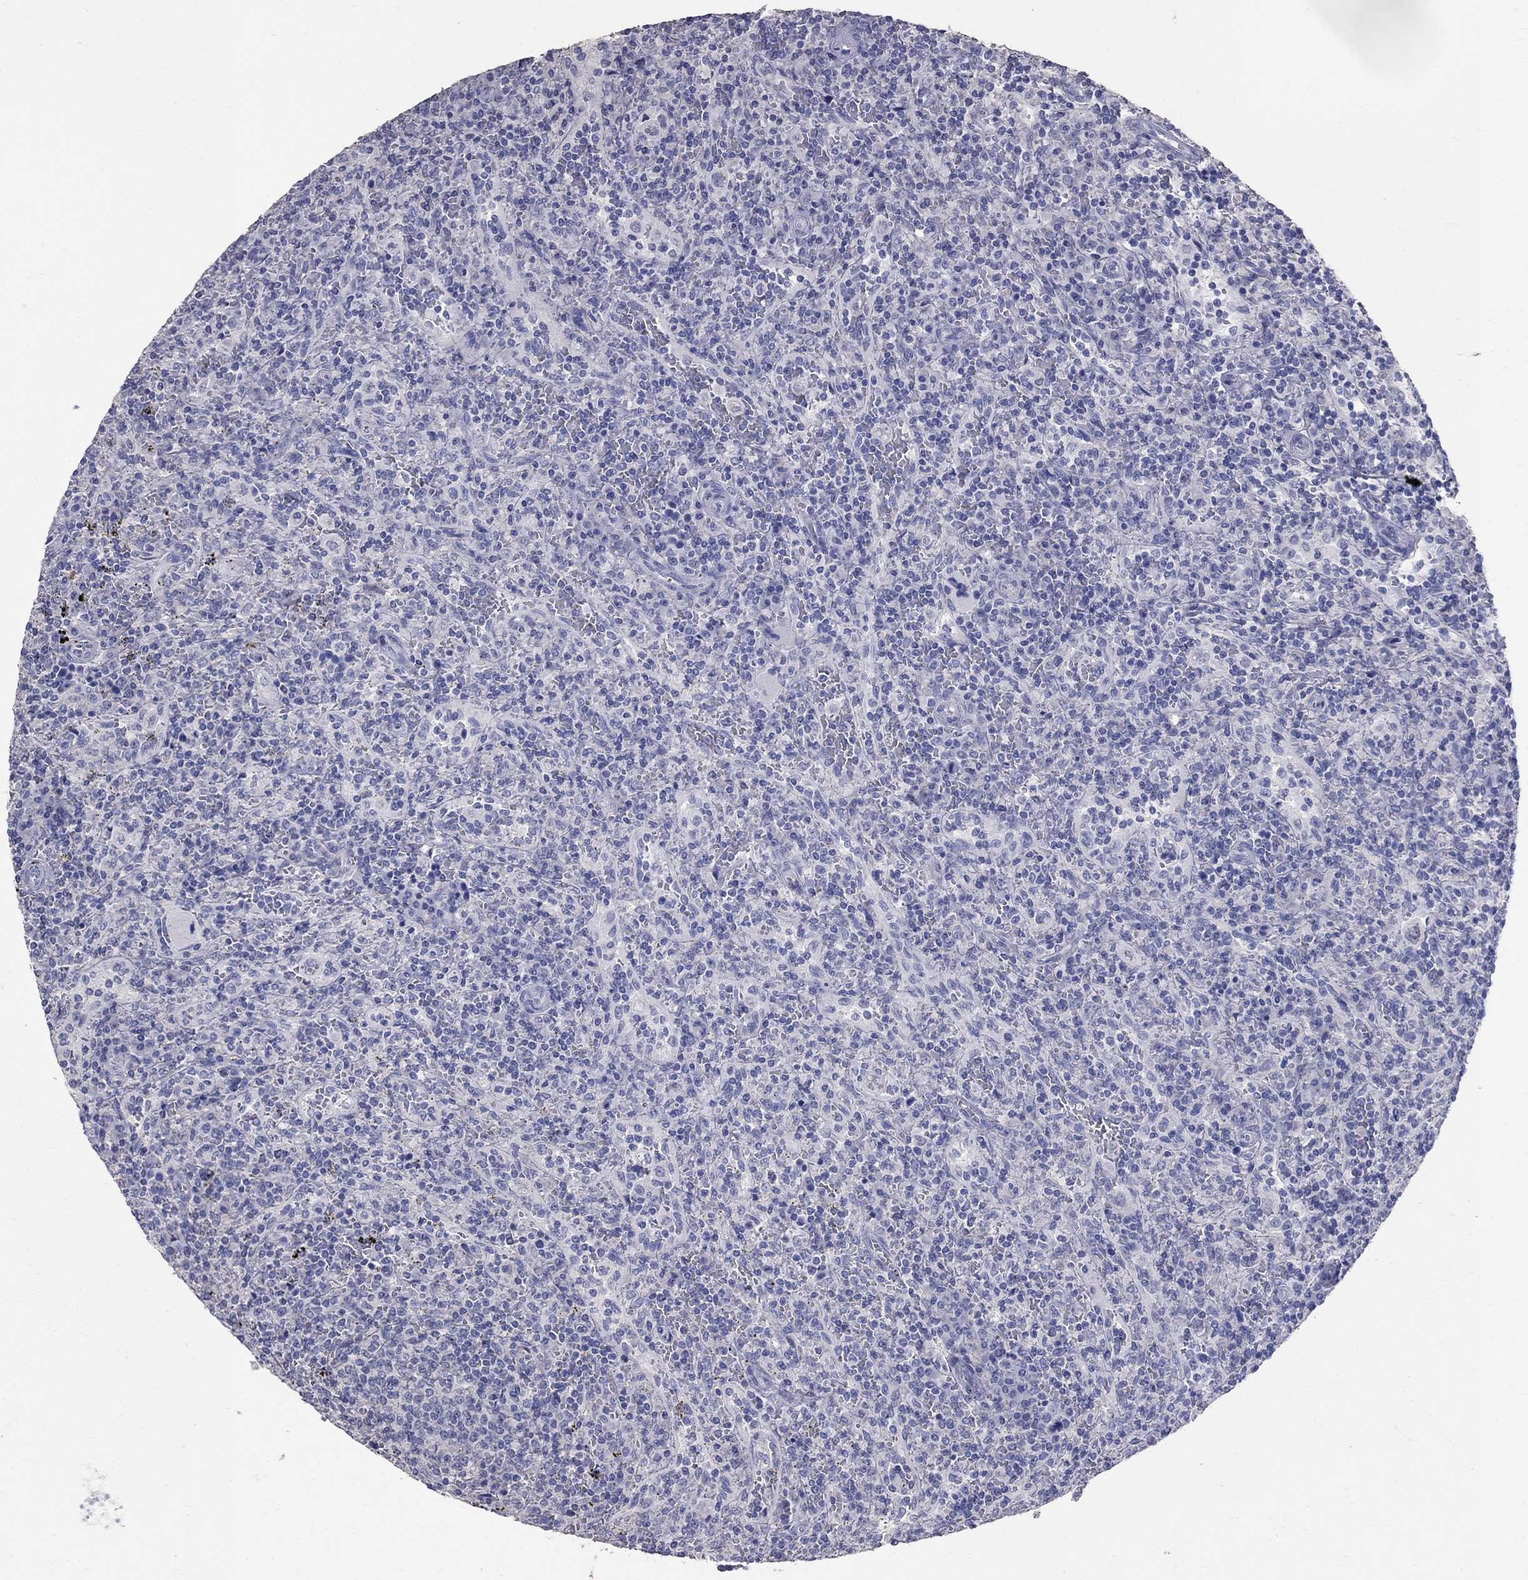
{"staining": {"intensity": "negative", "quantity": "none", "location": "none"}, "tissue": "lymphoma", "cell_type": "Tumor cells", "image_type": "cancer", "snomed": [{"axis": "morphology", "description": "Malignant lymphoma, non-Hodgkin's type, Low grade"}, {"axis": "topography", "description": "Spleen"}], "caption": "The histopathology image shows no staining of tumor cells in lymphoma.", "gene": "ANXA10", "patient": {"sex": "male", "age": 62}}